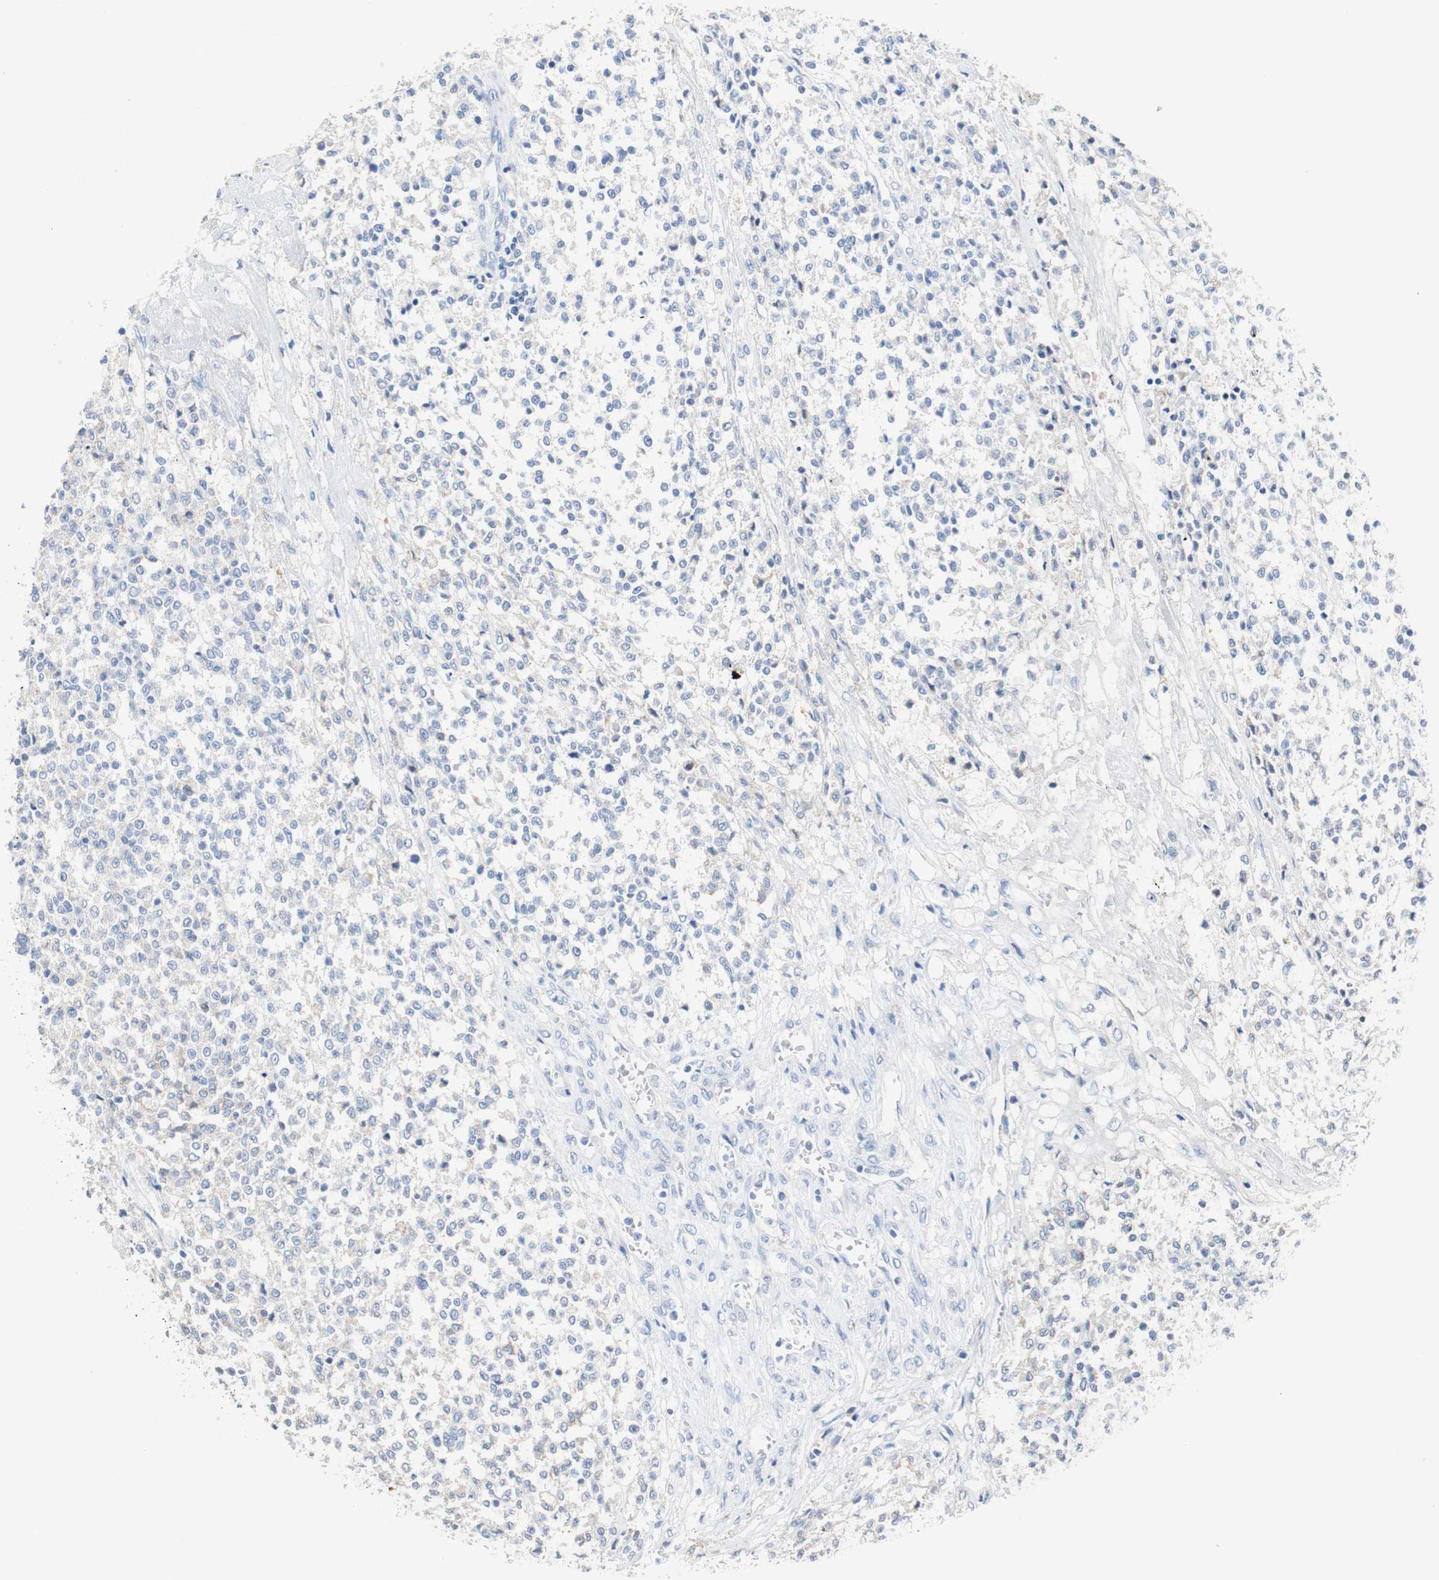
{"staining": {"intensity": "negative", "quantity": "none", "location": "none"}, "tissue": "testis cancer", "cell_type": "Tumor cells", "image_type": "cancer", "snomed": [{"axis": "morphology", "description": "Seminoma, NOS"}, {"axis": "topography", "description": "Testis"}], "caption": "An immunohistochemistry image of testis cancer is shown. There is no staining in tumor cells of testis cancer.", "gene": "DSC2", "patient": {"sex": "male", "age": 59}}